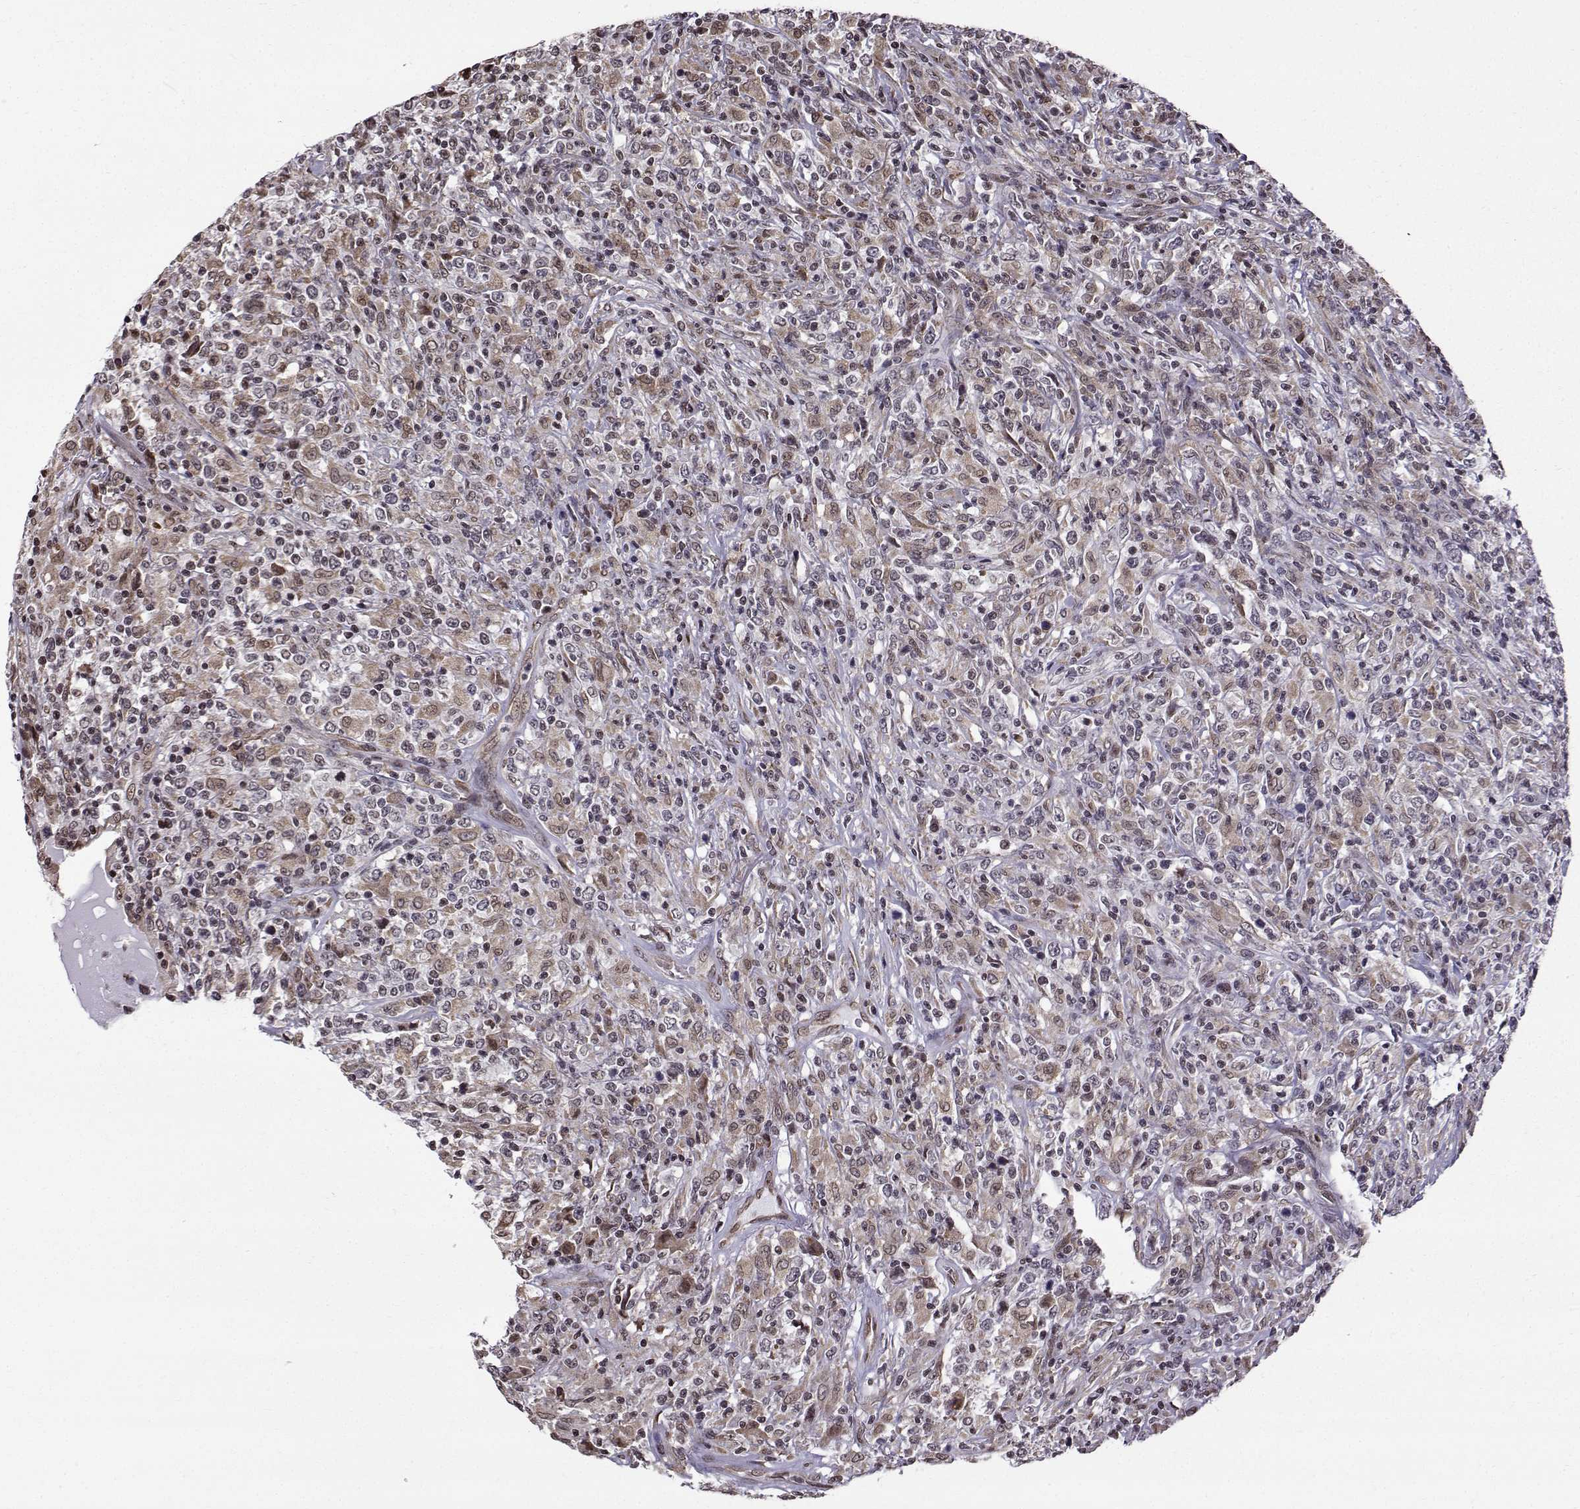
{"staining": {"intensity": "negative", "quantity": "none", "location": "none"}, "tissue": "lymphoma", "cell_type": "Tumor cells", "image_type": "cancer", "snomed": [{"axis": "morphology", "description": "Malignant lymphoma, non-Hodgkin's type, High grade"}, {"axis": "topography", "description": "Lung"}], "caption": "DAB (3,3'-diaminobenzidine) immunohistochemical staining of human high-grade malignant lymphoma, non-Hodgkin's type demonstrates no significant positivity in tumor cells.", "gene": "EZH1", "patient": {"sex": "male", "age": 79}}